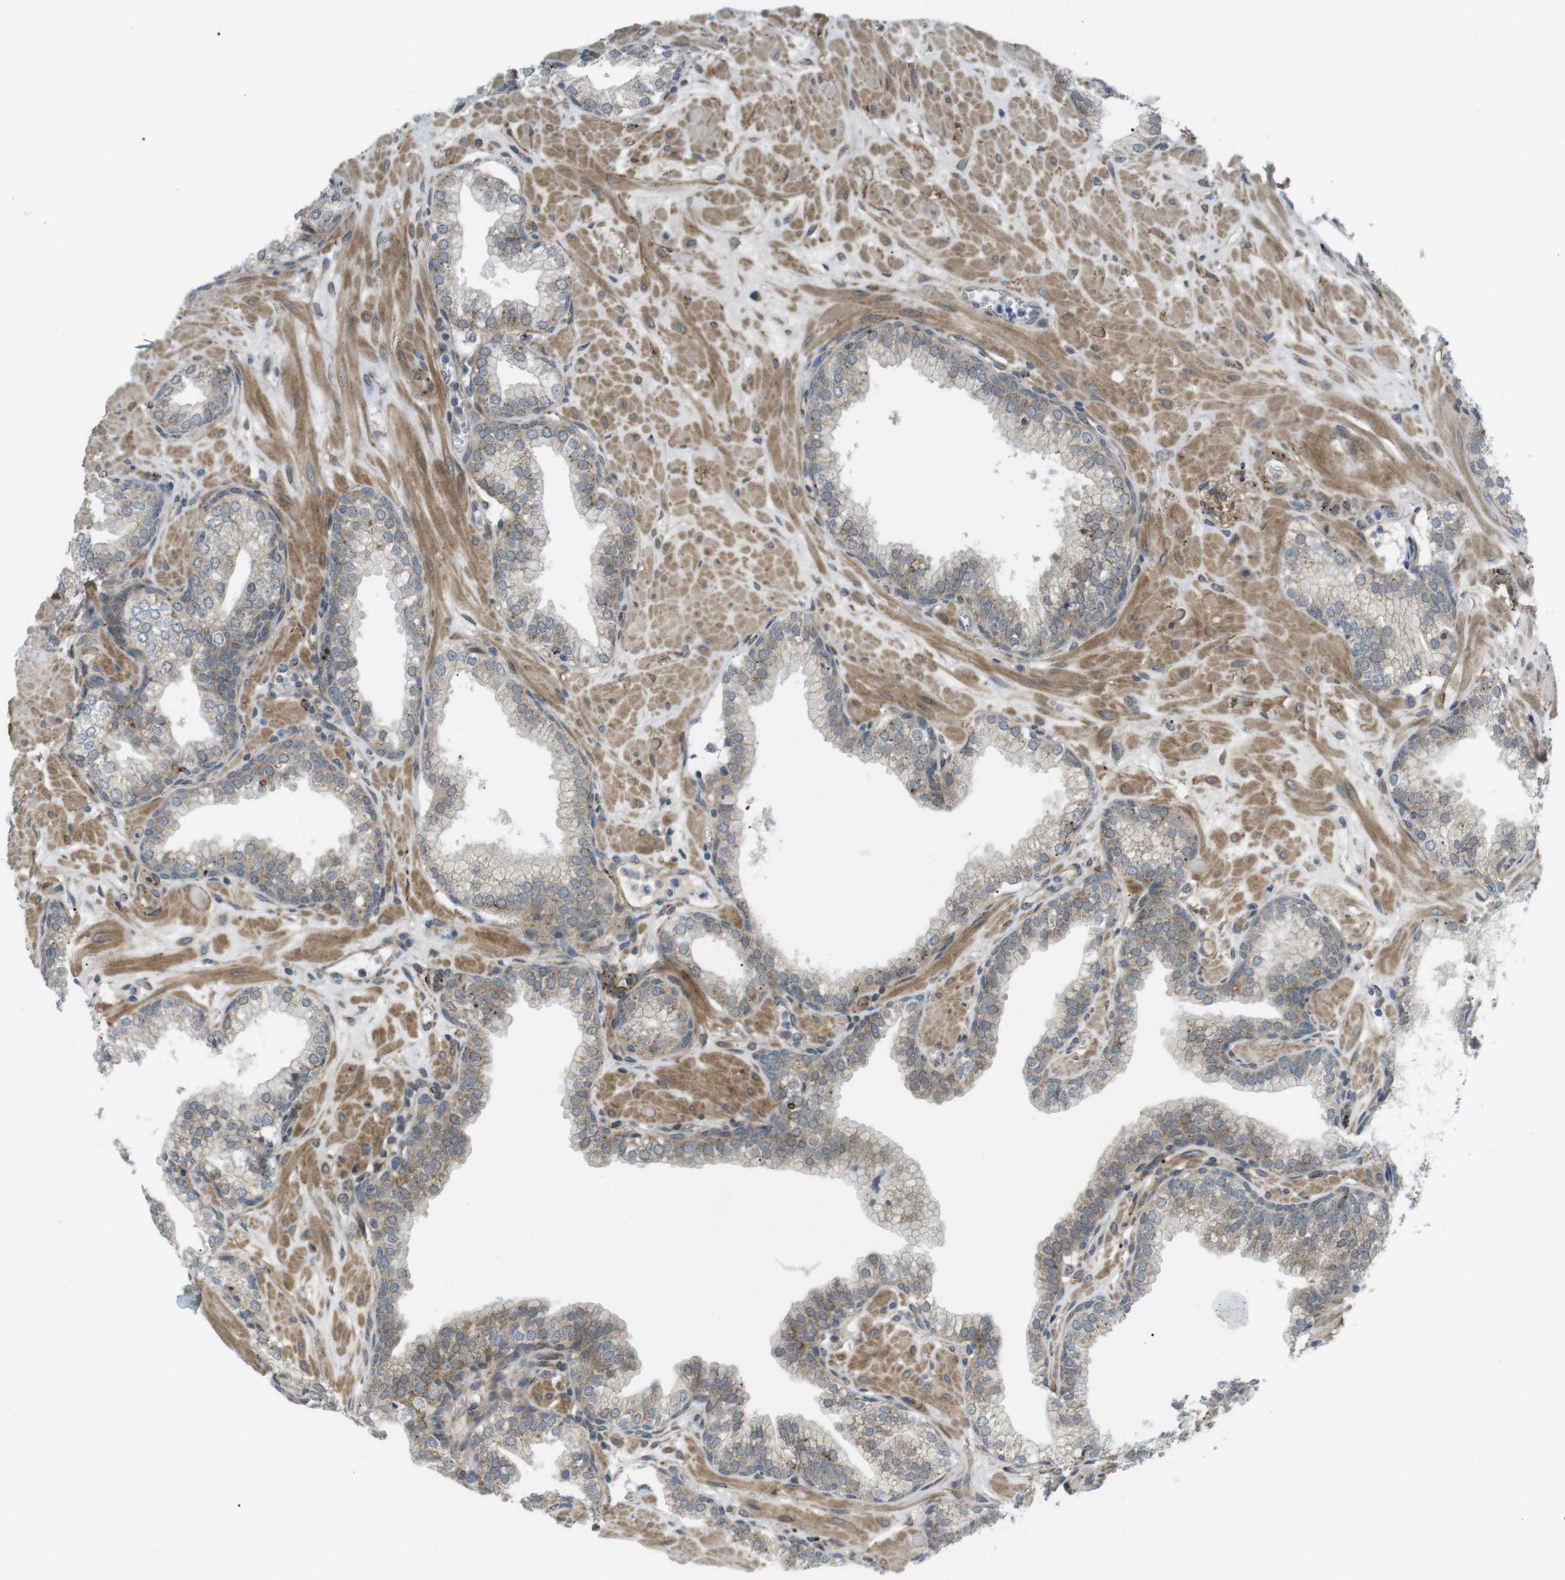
{"staining": {"intensity": "weak", "quantity": "25%-75%", "location": "cytoplasmic/membranous"}, "tissue": "prostate", "cell_type": "Glandular cells", "image_type": "normal", "snomed": [{"axis": "morphology", "description": "Normal tissue, NOS"}, {"axis": "morphology", "description": "Urothelial carcinoma, Low grade"}, {"axis": "topography", "description": "Urinary bladder"}, {"axis": "topography", "description": "Prostate"}], "caption": "DAB (3,3'-diaminobenzidine) immunohistochemical staining of normal prostate reveals weak cytoplasmic/membranous protein expression in approximately 25%-75% of glandular cells. Nuclei are stained in blue.", "gene": "KANK2", "patient": {"sex": "male", "age": 60}}